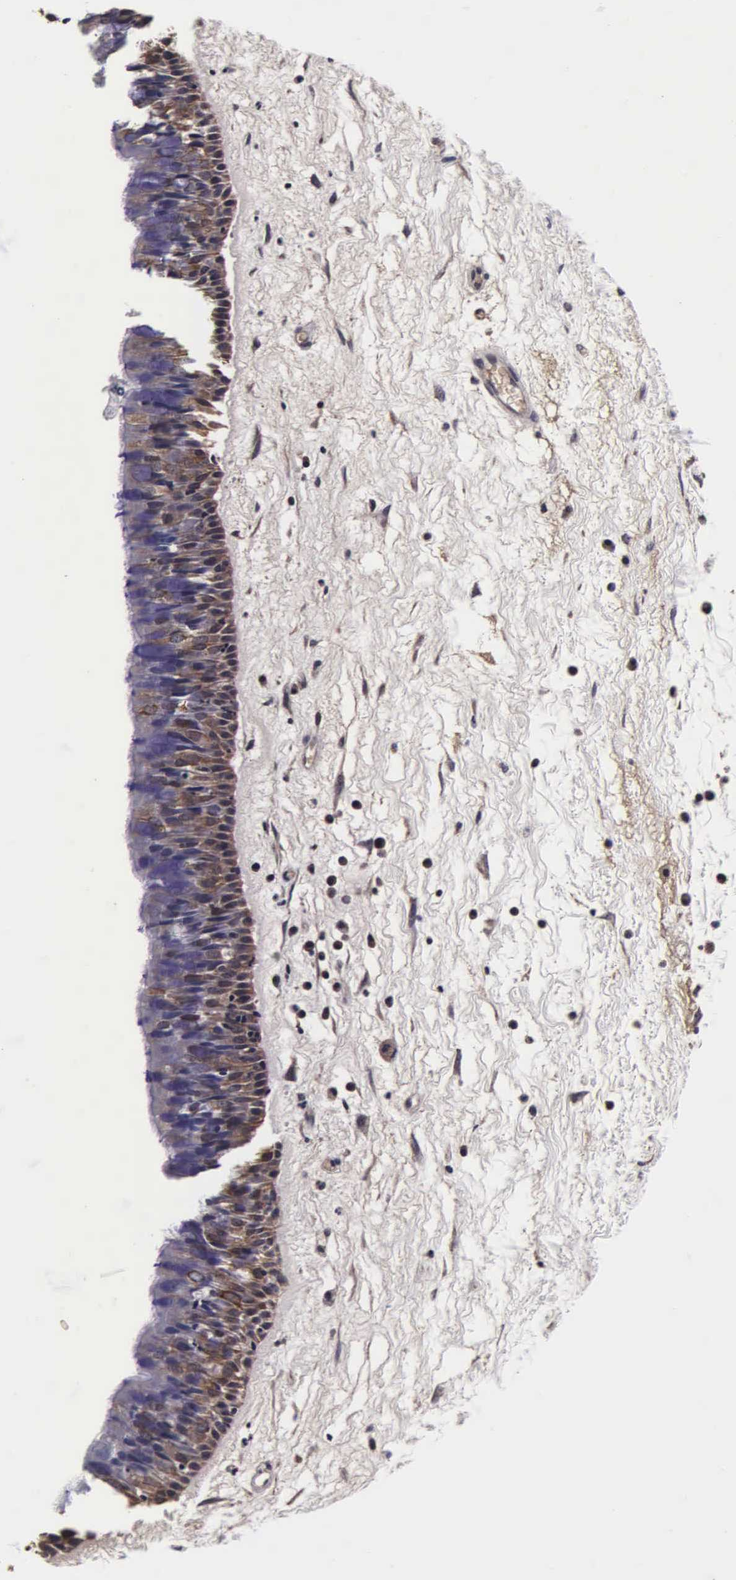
{"staining": {"intensity": "moderate", "quantity": "25%-75%", "location": "cytoplasmic/membranous"}, "tissue": "nasopharynx", "cell_type": "Respiratory epithelial cells", "image_type": "normal", "snomed": [{"axis": "morphology", "description": "Normal tissue, NOS"}, {"axis": "topography", "description": "Nasopharynx"}], "caption": "A photomicrograph of nasopharynx stained for a protein reveals moderate cytoplasmic/membranous brown staining in respiratory epithelial cells.", "gene": "PSMA3", "patient": {"sex": "male", "age": 13}}